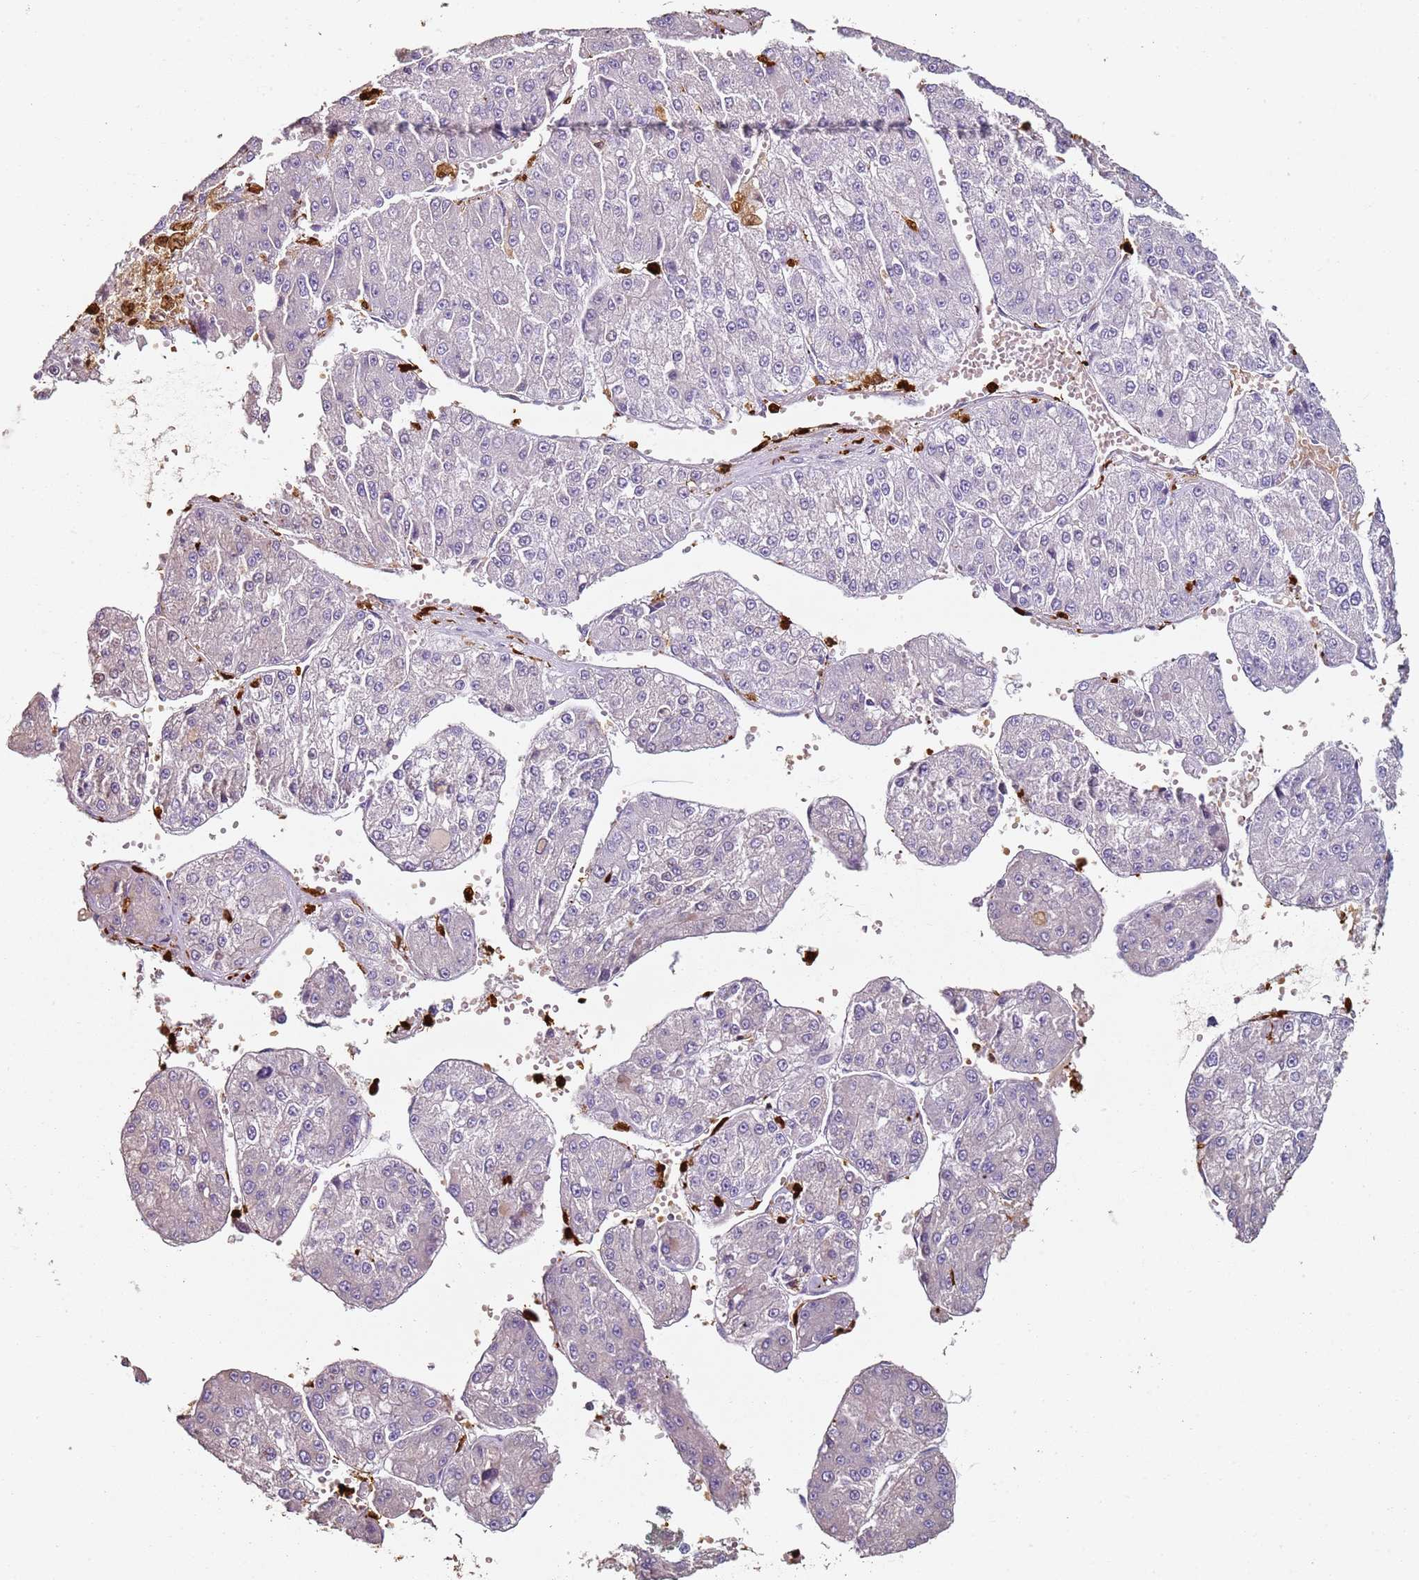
{"staining": {"intensity": "negative", "quantity": "none", "location": "none"}, "tissue": "liver cancer", "cell_type": "Tumor cells", "image_type": "cancer", "snomed": [{"axis": "morphology", "description": "Carcinoma, Hepatocellular, NOS"}, {"axis": "topography", "description": "Liver"}], "caption": "Immunohistochemical staining of human liver hepatocellular carcinoma exhibits no significant positivity in tumor cells. (DAB immunohistochemistry, high magnification).", "gene": "S100A4", "patient": {"sex": "female", "age": 73}}